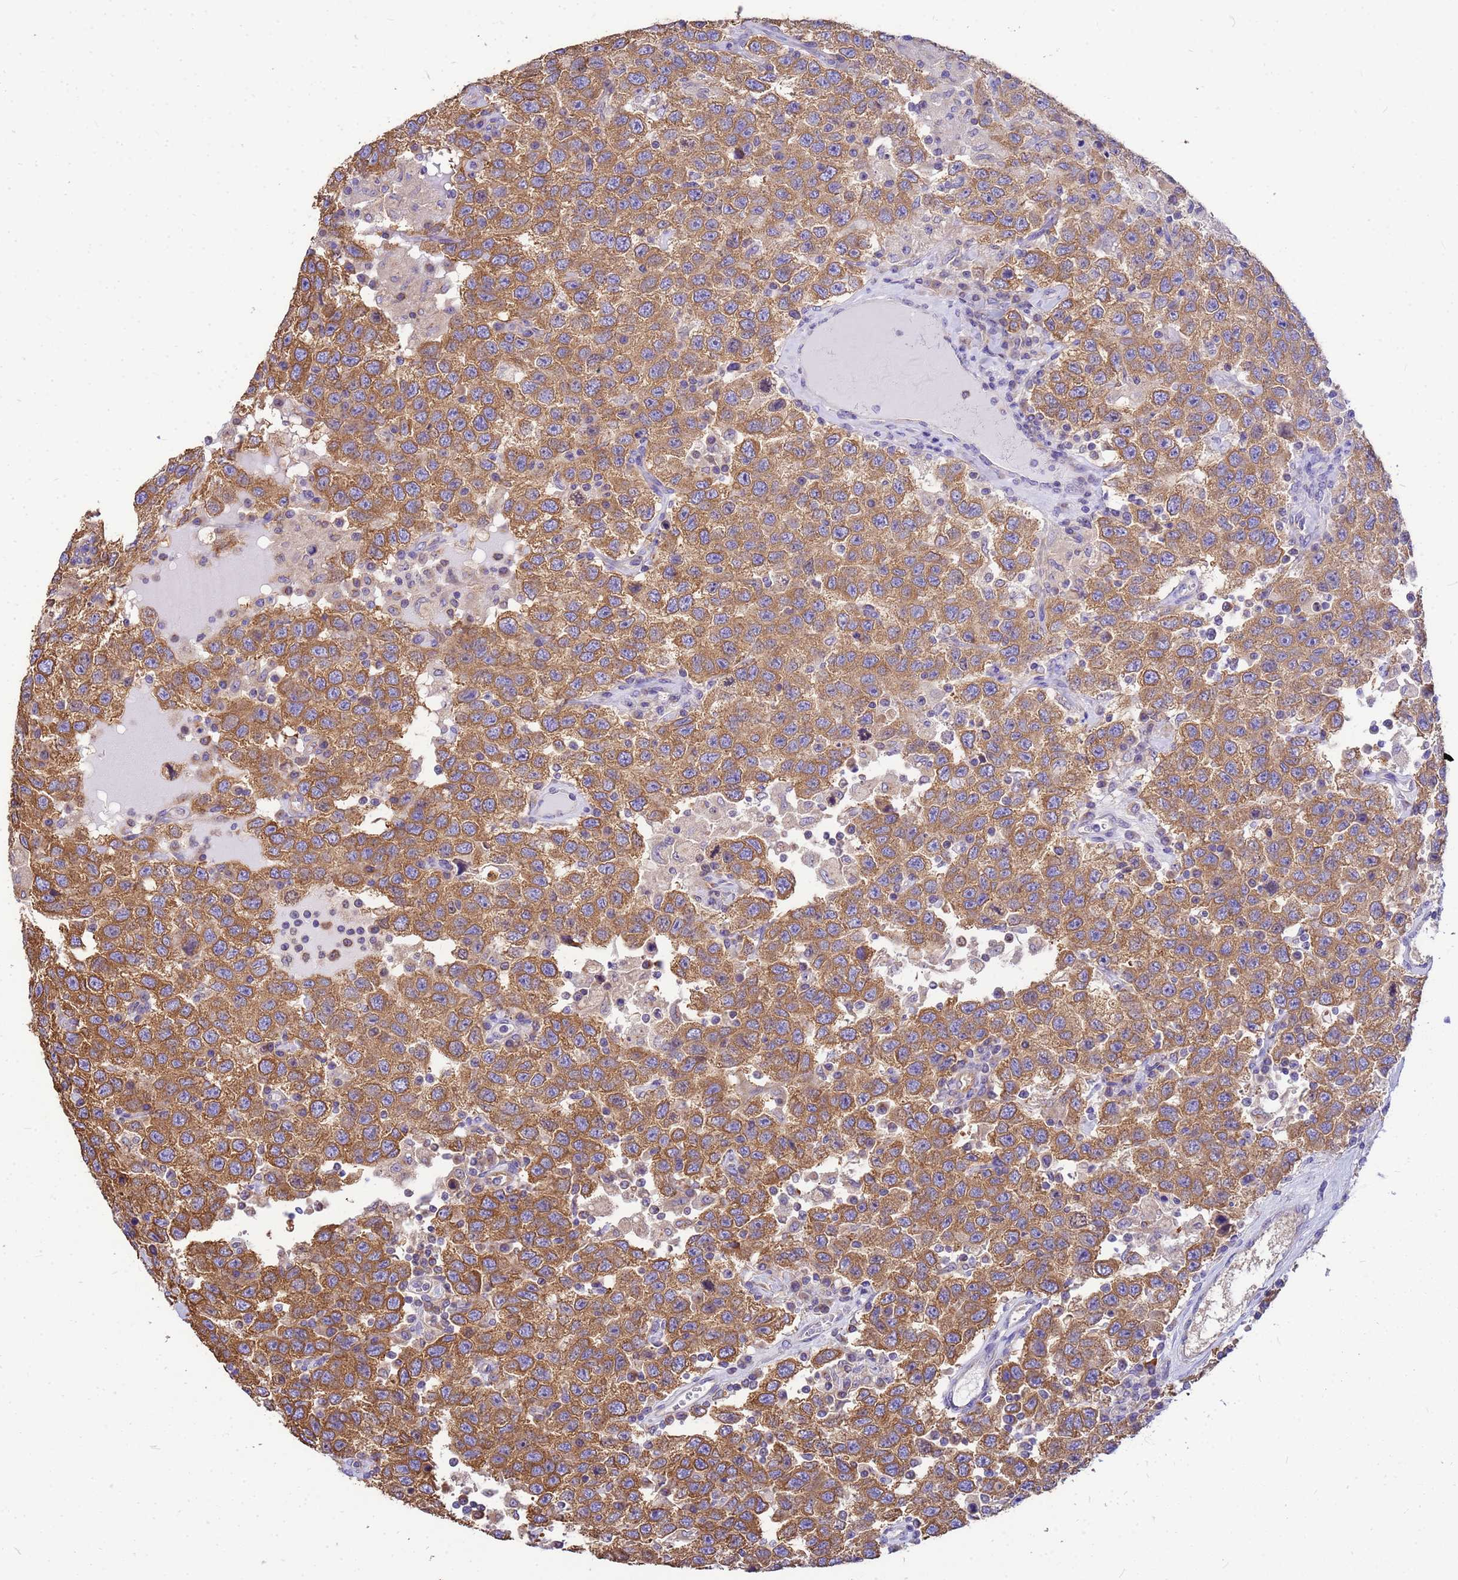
{"staining": {"intensity": "moderate", "quantity": ">75%", "location": "cytoplasmic/membranous"}, "tissue": "testis cancer", "cell_type": "Tumor cells", "image_type": "cancer", "snomed": [{"axis": "morphology", "description": "Seminoma, NOS"}, {"axis": "topography", "description": "Testis"}], "caption": "The histopathology image reveals immunohistochemical staining of seminoma (testis). There is moderate cytoplasmic/membranous positivity is present in approximately >75% of tumor cells.", "gene": "TUBB1", "patient": {"sex": "male", "age": 41}}